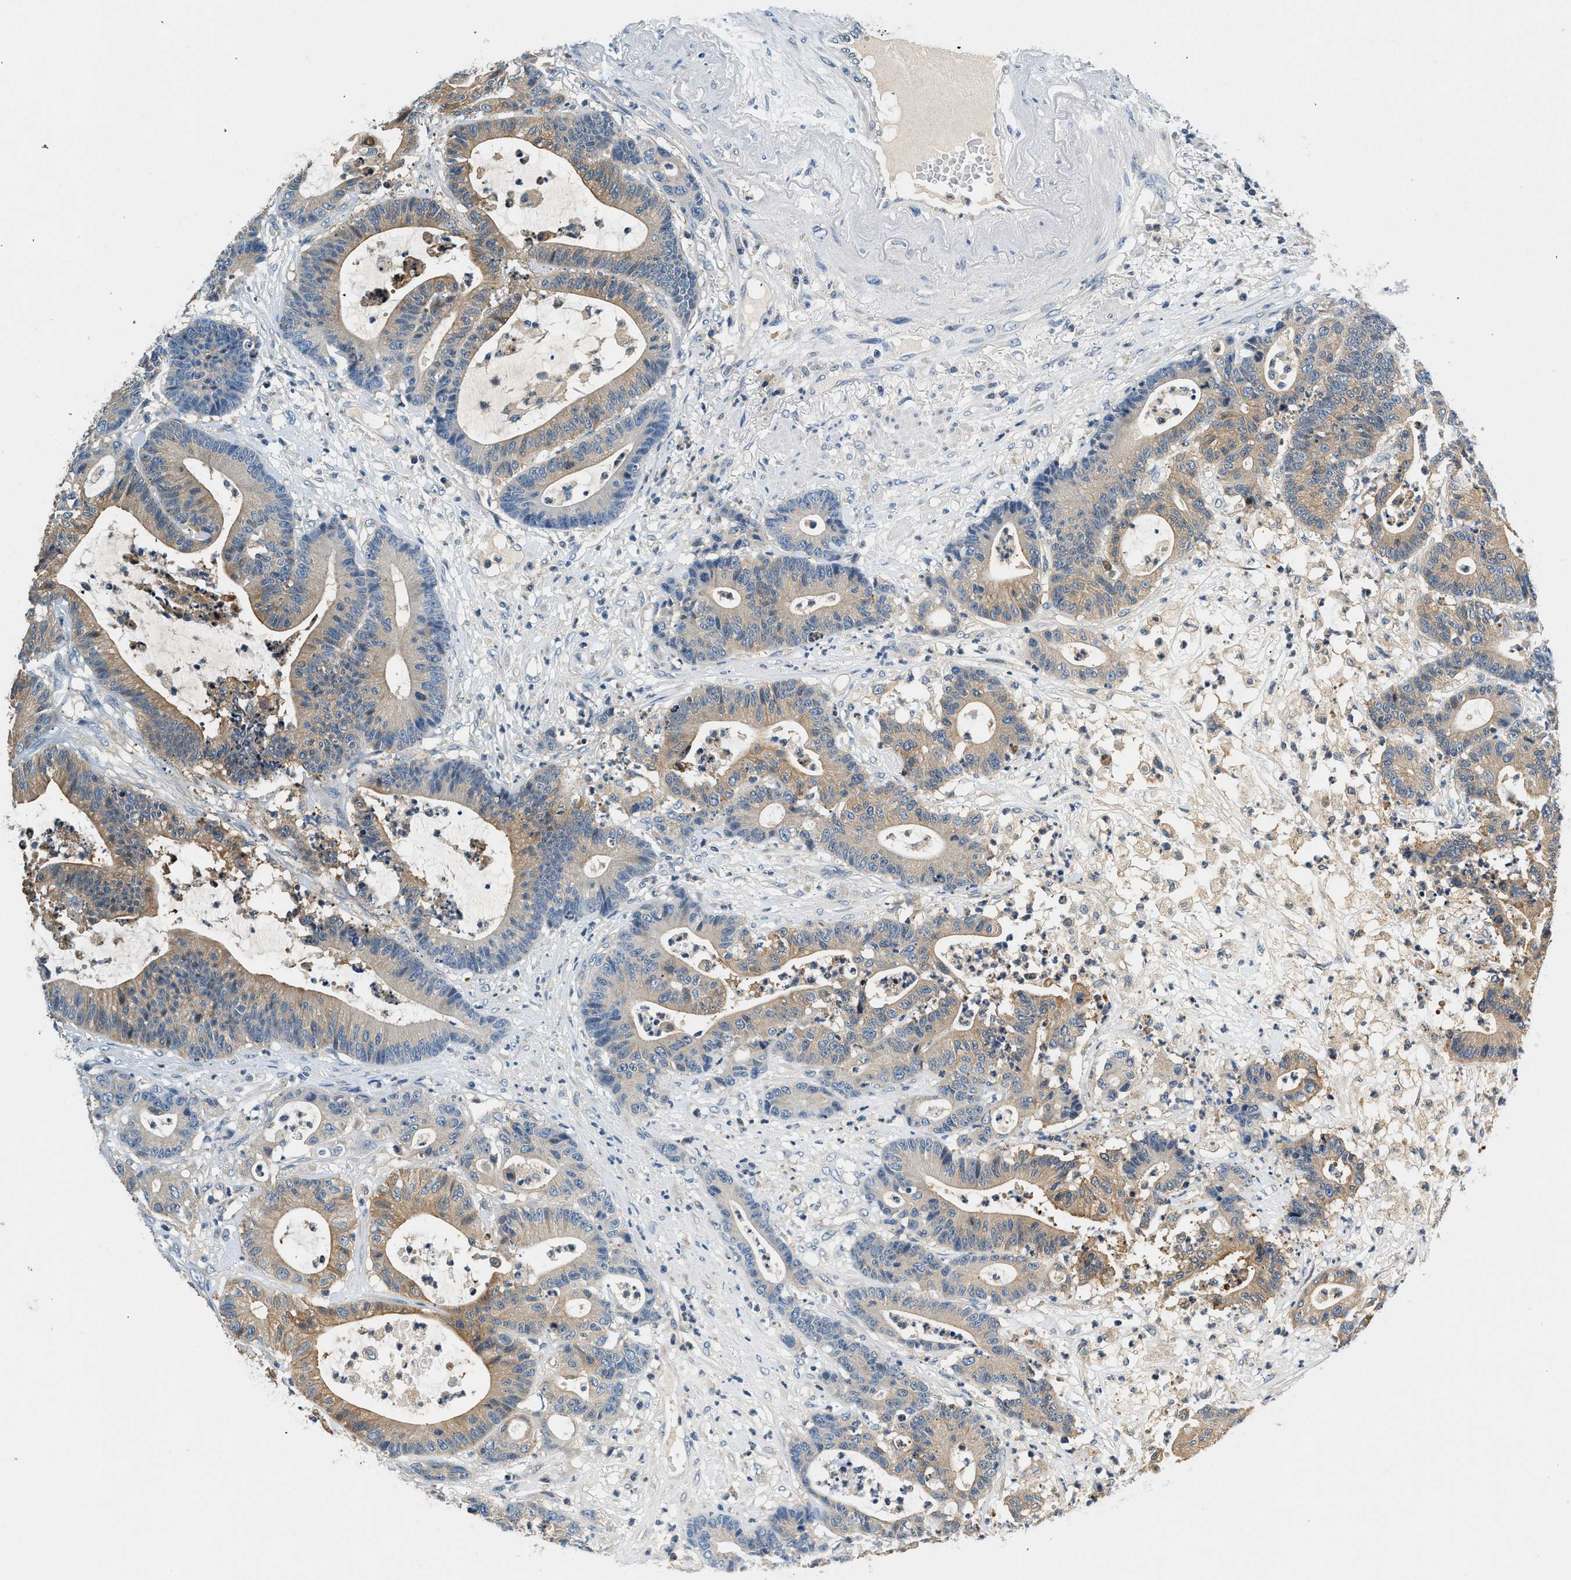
{"staining": {"intensity": "weak", "quantity": ">75%", "location": "cytoplasmic/membranous"}, "tissue": "colorectal cancer", "cell_type": "Tumor cells", "image_type": "cancer", "snomed": [{"axis": "morphology", "description": "Adenocarcinoma, NOS"}, {"axis": "topography", "description": "Colon"}], "caption": "Protein staining shows weak cytoplasmic/membranous positivity in approximately >75% of tumor cells in colorectal adenocarcinoma. (DAB (3,3'-diaminobenzidine) IHC, brown staining for protein, blue staining for nuclei).", "gene": "SLC35E1", "patient": {"sex": "female", "age": 84}}